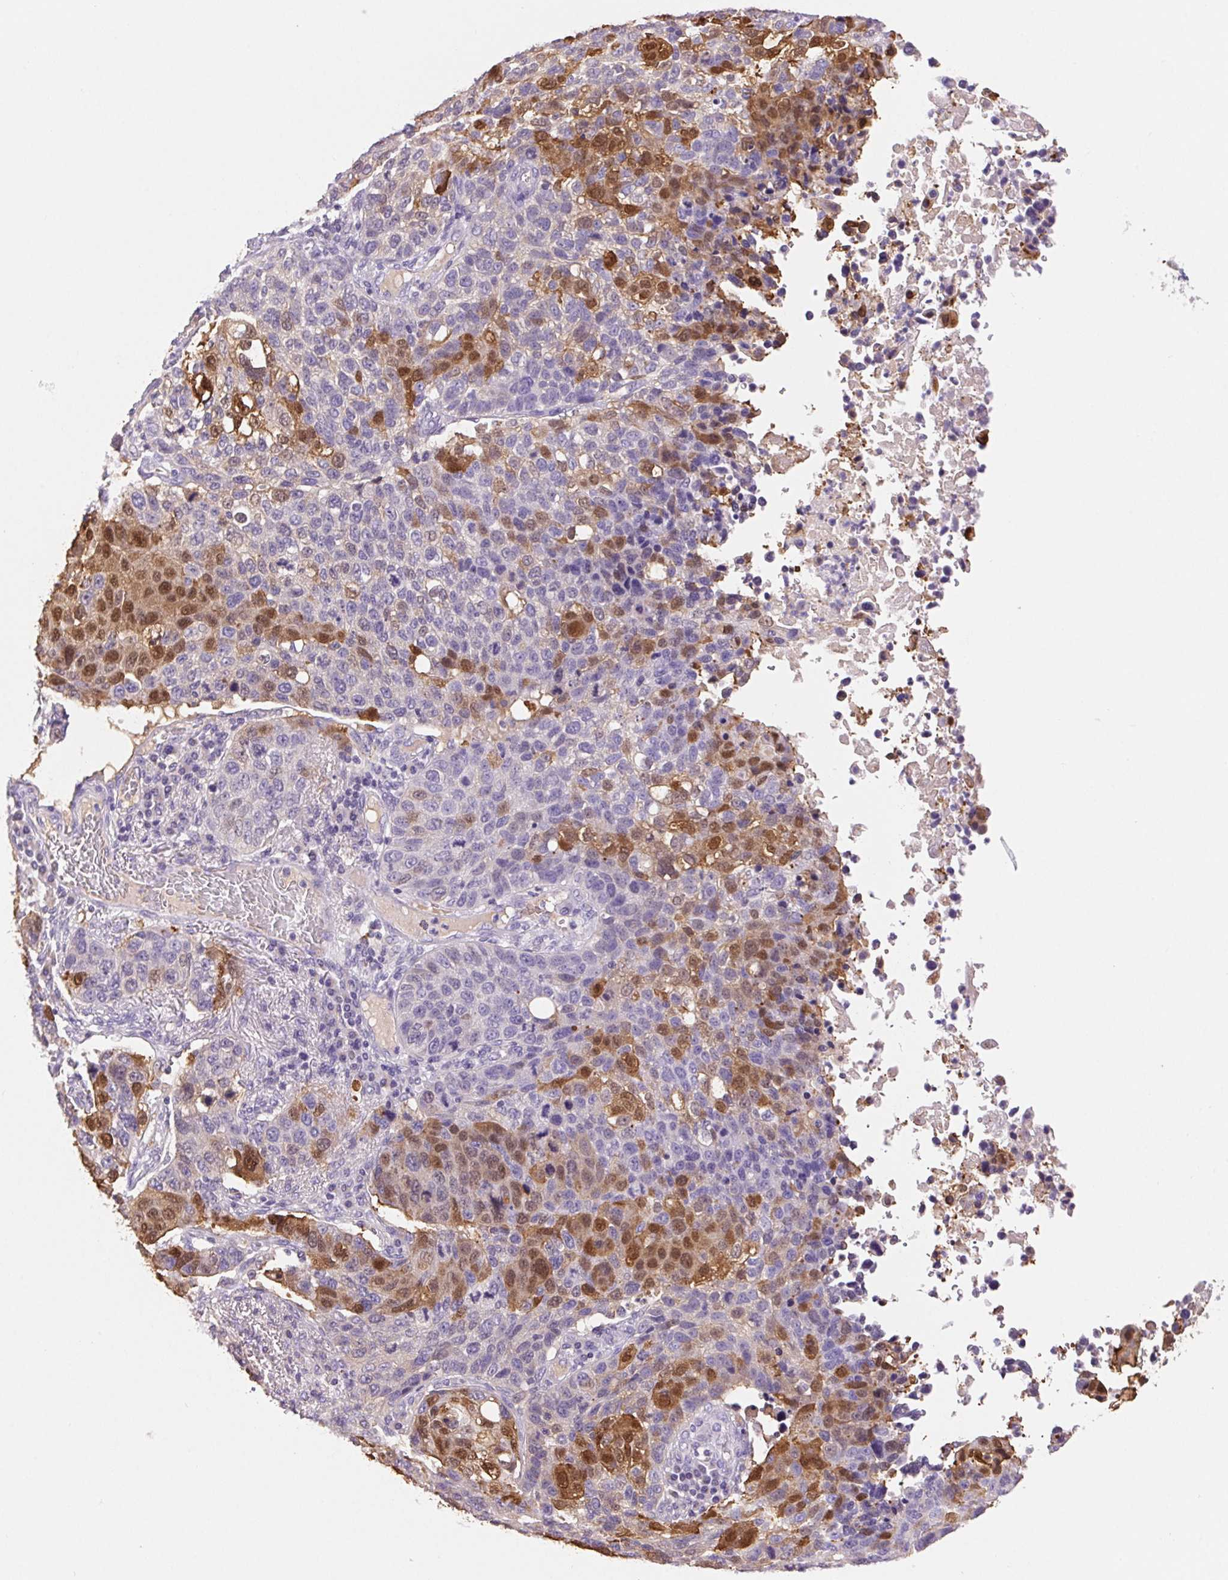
{"staining": {"intensity": "moderate", "quantity": "25%-75%", "location": "cytoplasmic/membranous,nuclear"}, "tissue": "lung cancer", "cell_type": "Tumor cells", "image_type": "cancer", "snomed": [{"axis": "morphology", "description": "Squamous cell carcinoma, NOS"}, {"axis": "topography", "description": "Lymph node"}, {"axis": "topography", "description": "Lung"}], "caption": "A histopathology image of squamous cell carcinoma (lung) stained for a protein displays moderate cytoplasmic/membranous and nuclear brown staining in tumor cells. The staining is performed using DAB (3,3'-diaminobenzidine) brown chromogen to label protein expression. The nuclei are counter-stained blue using hematoxylin.", "gene": "SERPINB3", "patient": {"sex": "male", "age": 61}}